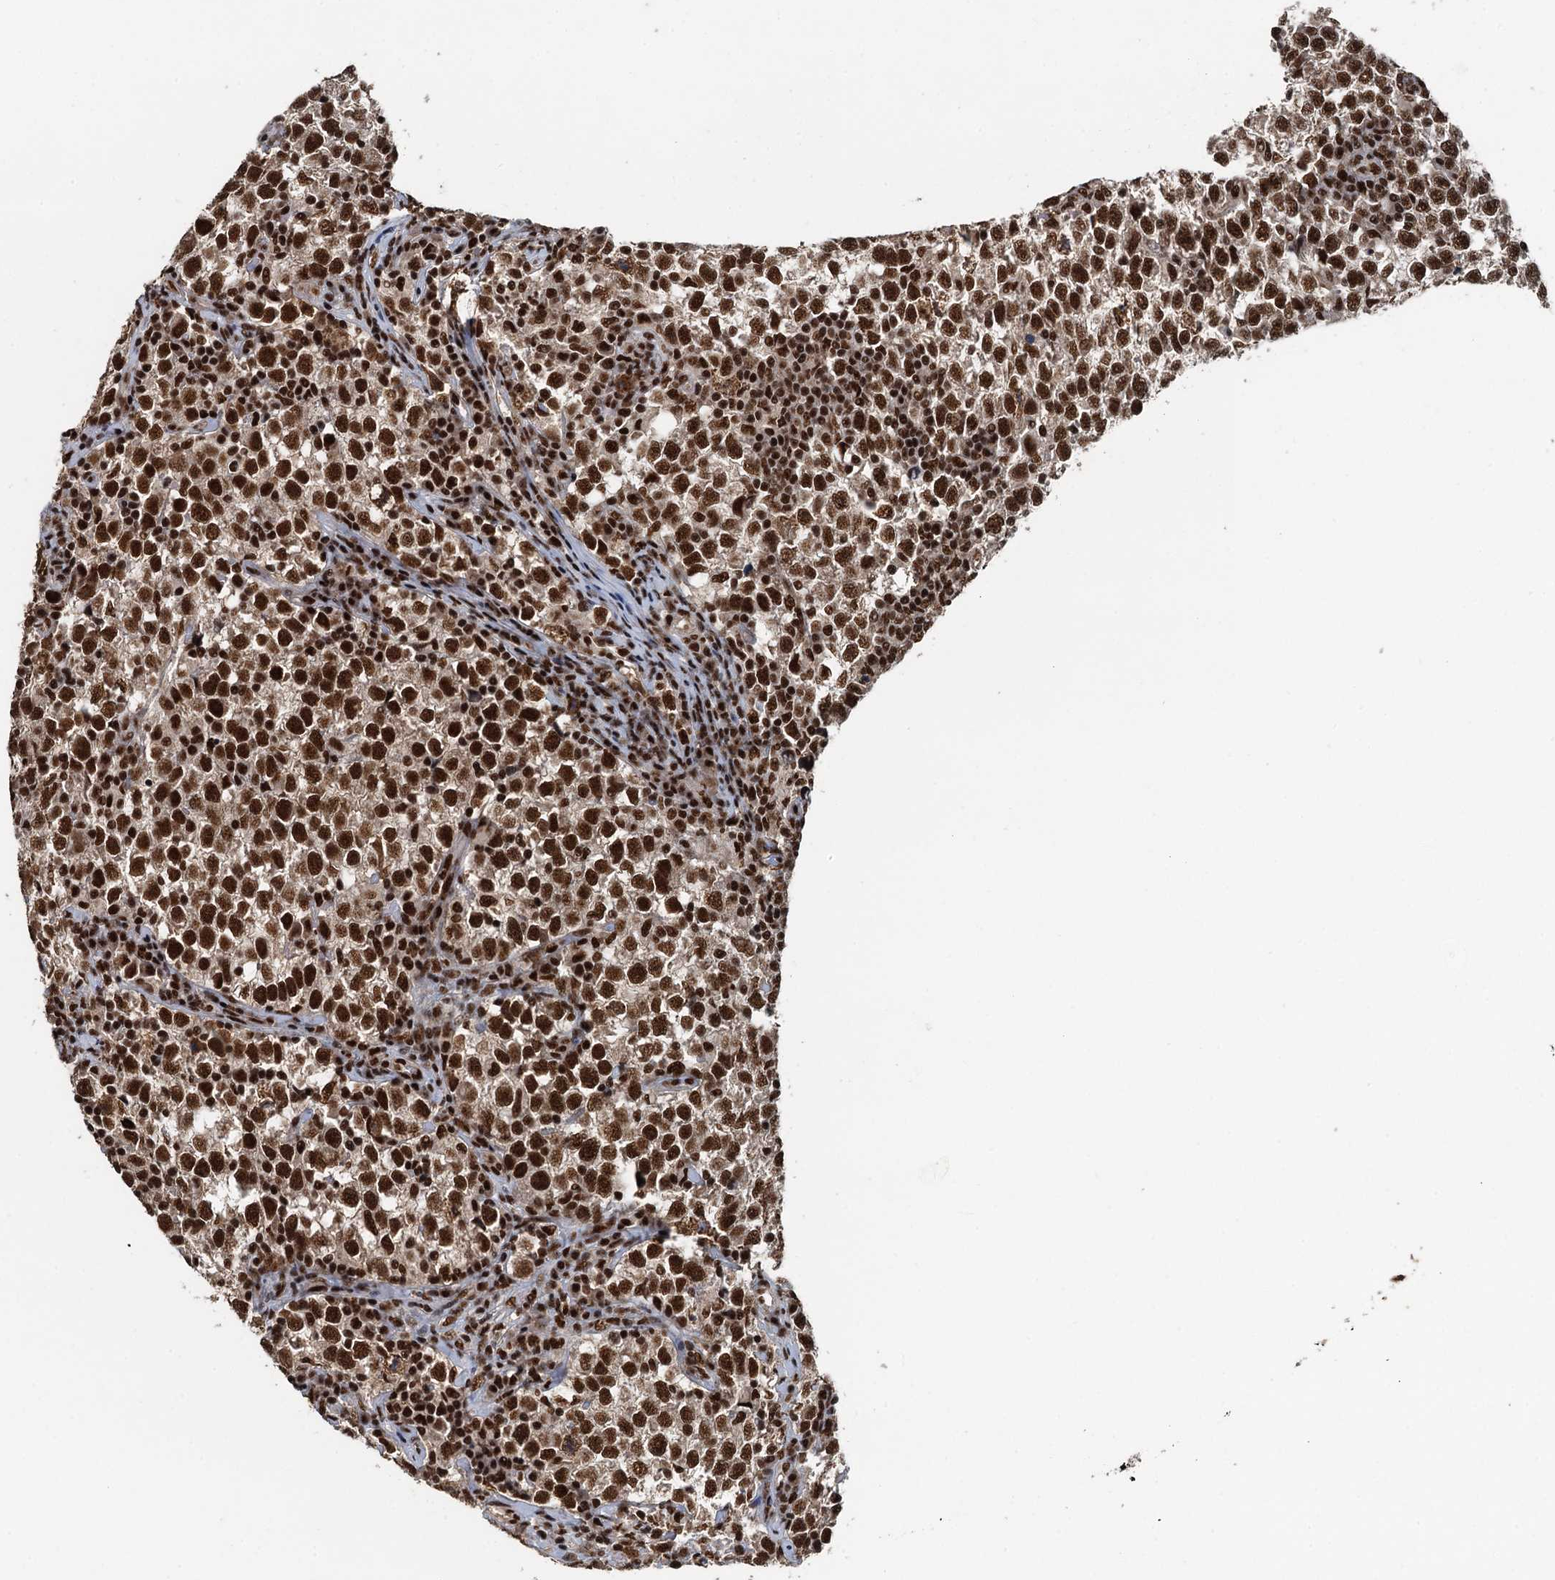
{"staining": {"intensity": "strong", "quantity": ">75%", "location": "nuclear"}, "tissue": "testis cancer", "cell_type": "Tumor cells", "image_type": "cancer", "snomed": [{"axis": "morphology", "description": "Normal tissue, NOS"}, {"axis": "morphology", "description": "Seminoma, NOS"}, {"axis": "topography", "description": "Testis"}], "caption": "Human testis seminoma stained for a protein (brown) exhibits strong nuclear positive staining in approximately >75% of tumor cells.", "gene": "ZC3H18", "patient": {"sex": "male", "age": 43}}